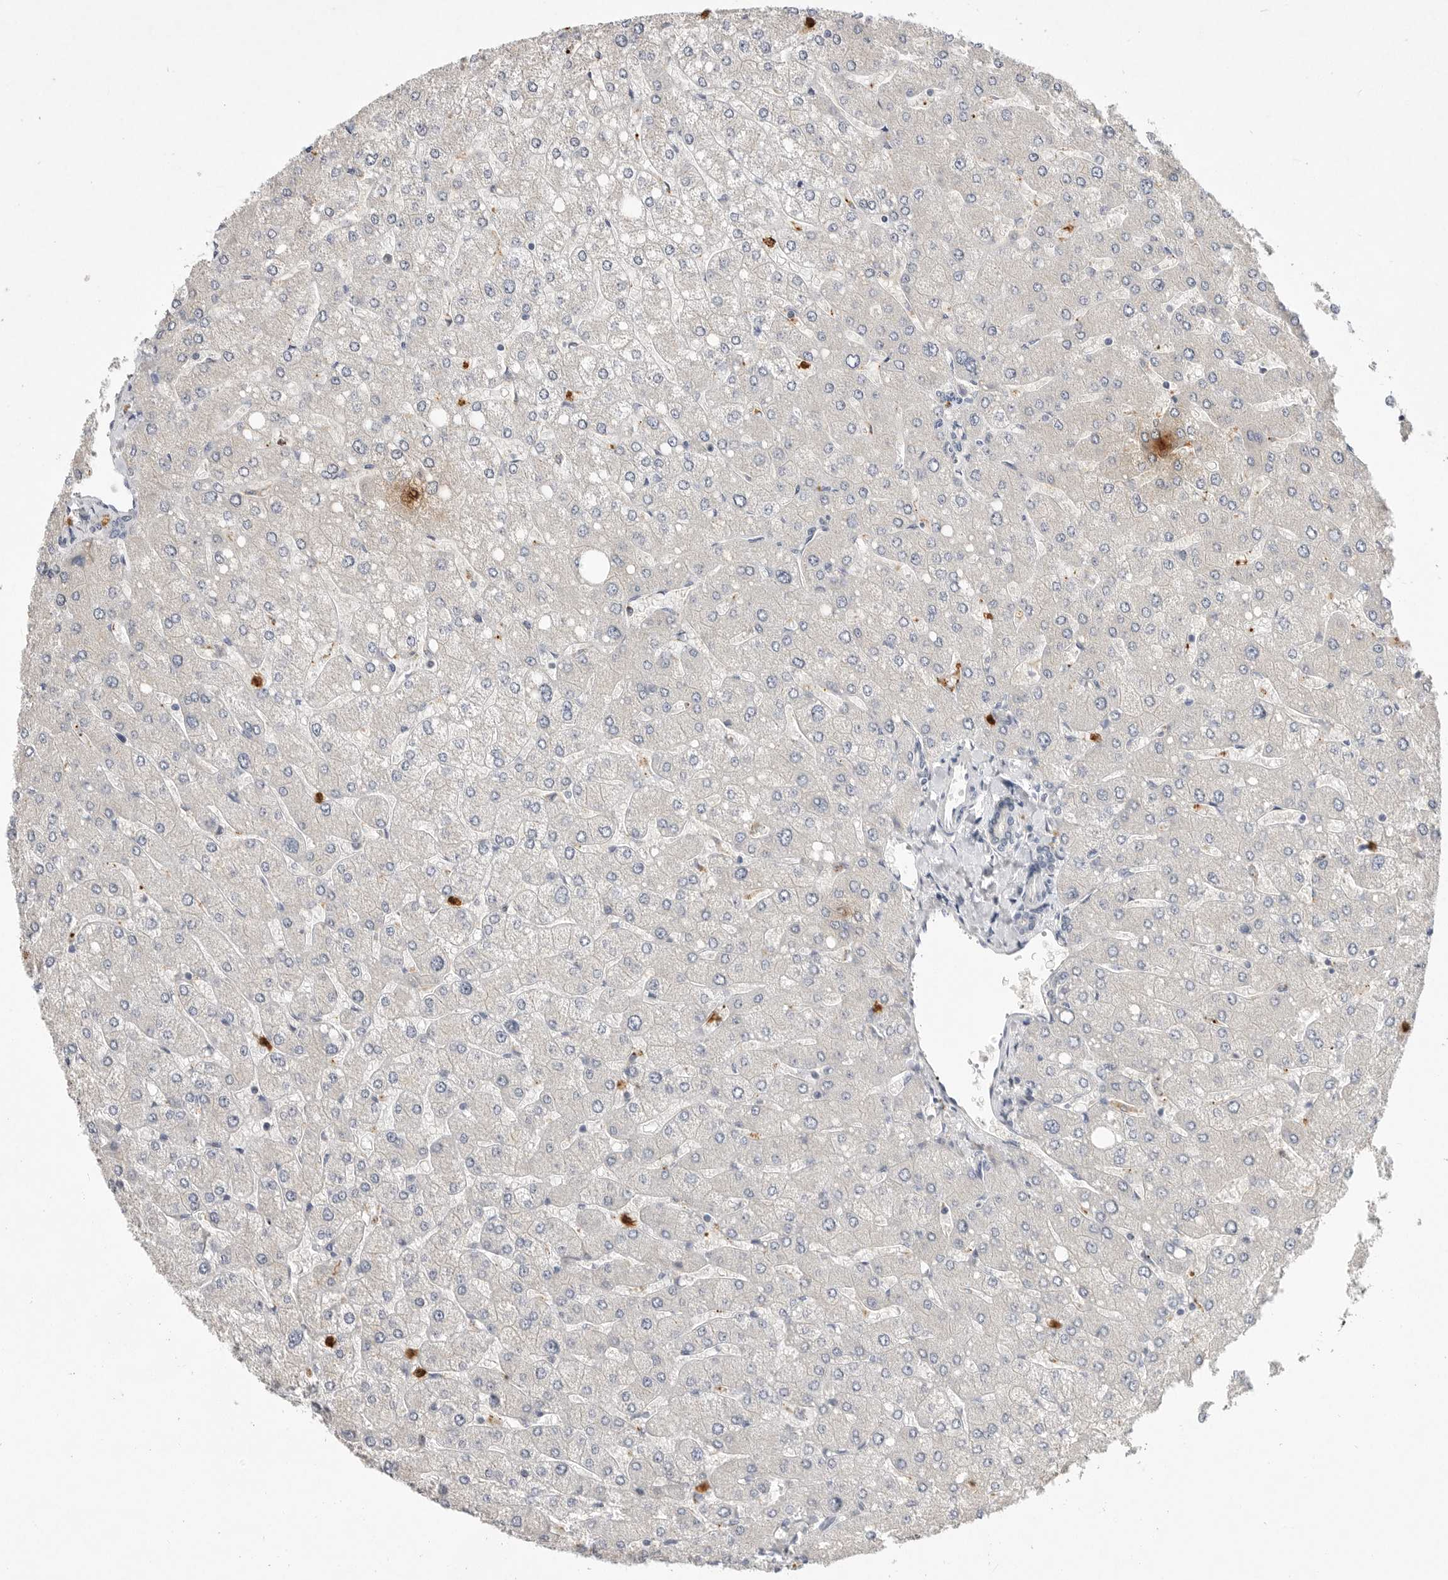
{"staining": {"intensity": "negative", "quantity": "none", "location": "none"}, "tissue": "liver", "cell_type": "Cholangiocytes", "image_type": "normal", "snomed": [{"axis": "morphology", "description": "Normal tissue, NOS"}, {"axis": "topography", "description": "Liver"}], "caption": "High power microscopy photomicrograph of an immunohistochemistry photomicrograph of benign liver, revealing no significant expression in cholangiocytes.", "gene": "LTBR", "patient": {"sex": "male", "age": 55}}